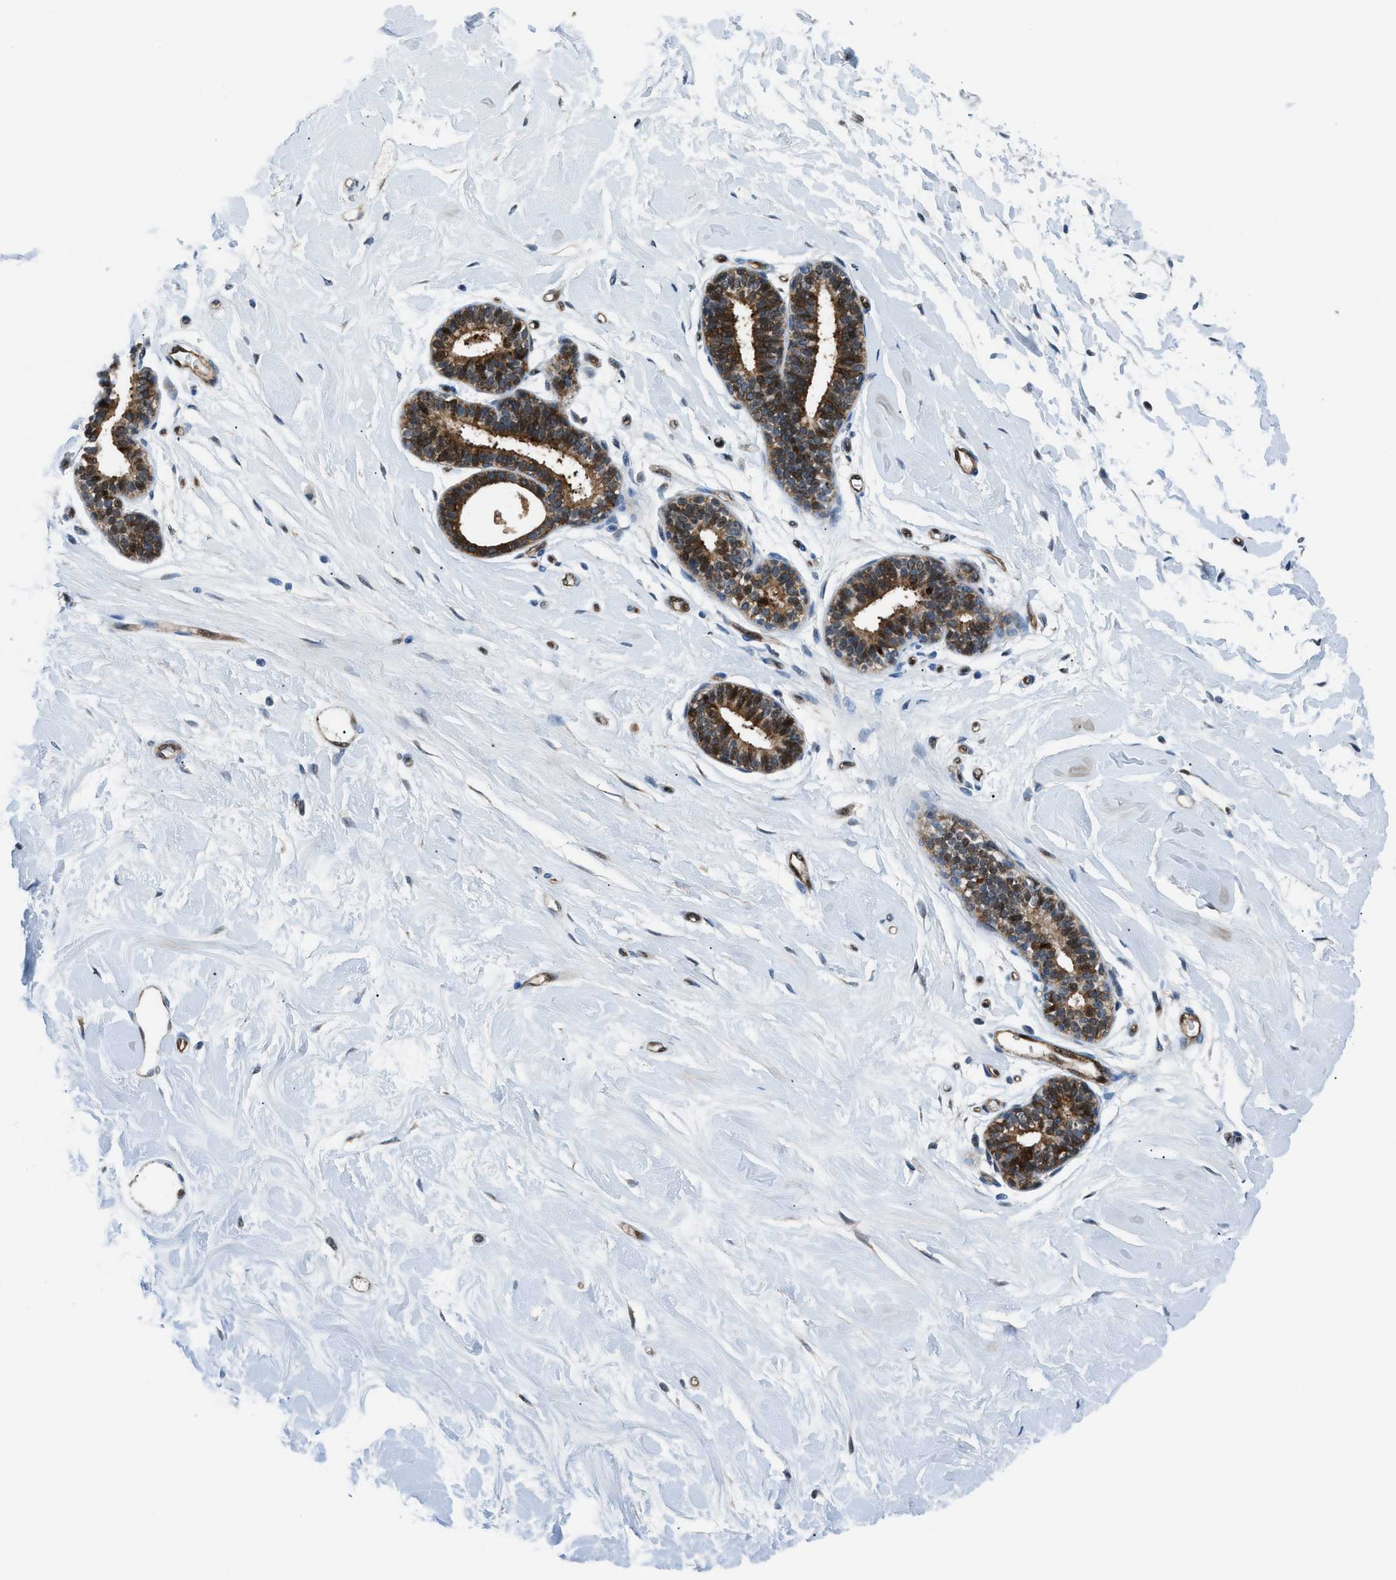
{"staining": {"intensity": "negative", "quantity": "none", "location": "none"}, "tissue": "breast", "cell_type": "Adipocytes", "image_type": "normal", "snomed": [{"axis": "morphology", "description": "Normal tissue, NOS"}, {"axis": "morphology", "description": "Lobular carcinoma"}, {"axis": "topography", "description": "Breast"}], "caption": "IHC of unremarkable human breast exhibits no positivity in adipocytes. (DAB (3,3'-diaminobenzidine) immunohistochemistry (IHC) with hematoxylin counter stain).", "gene": "YWHAE", "patient": {"sex": "female", "age": 59}}